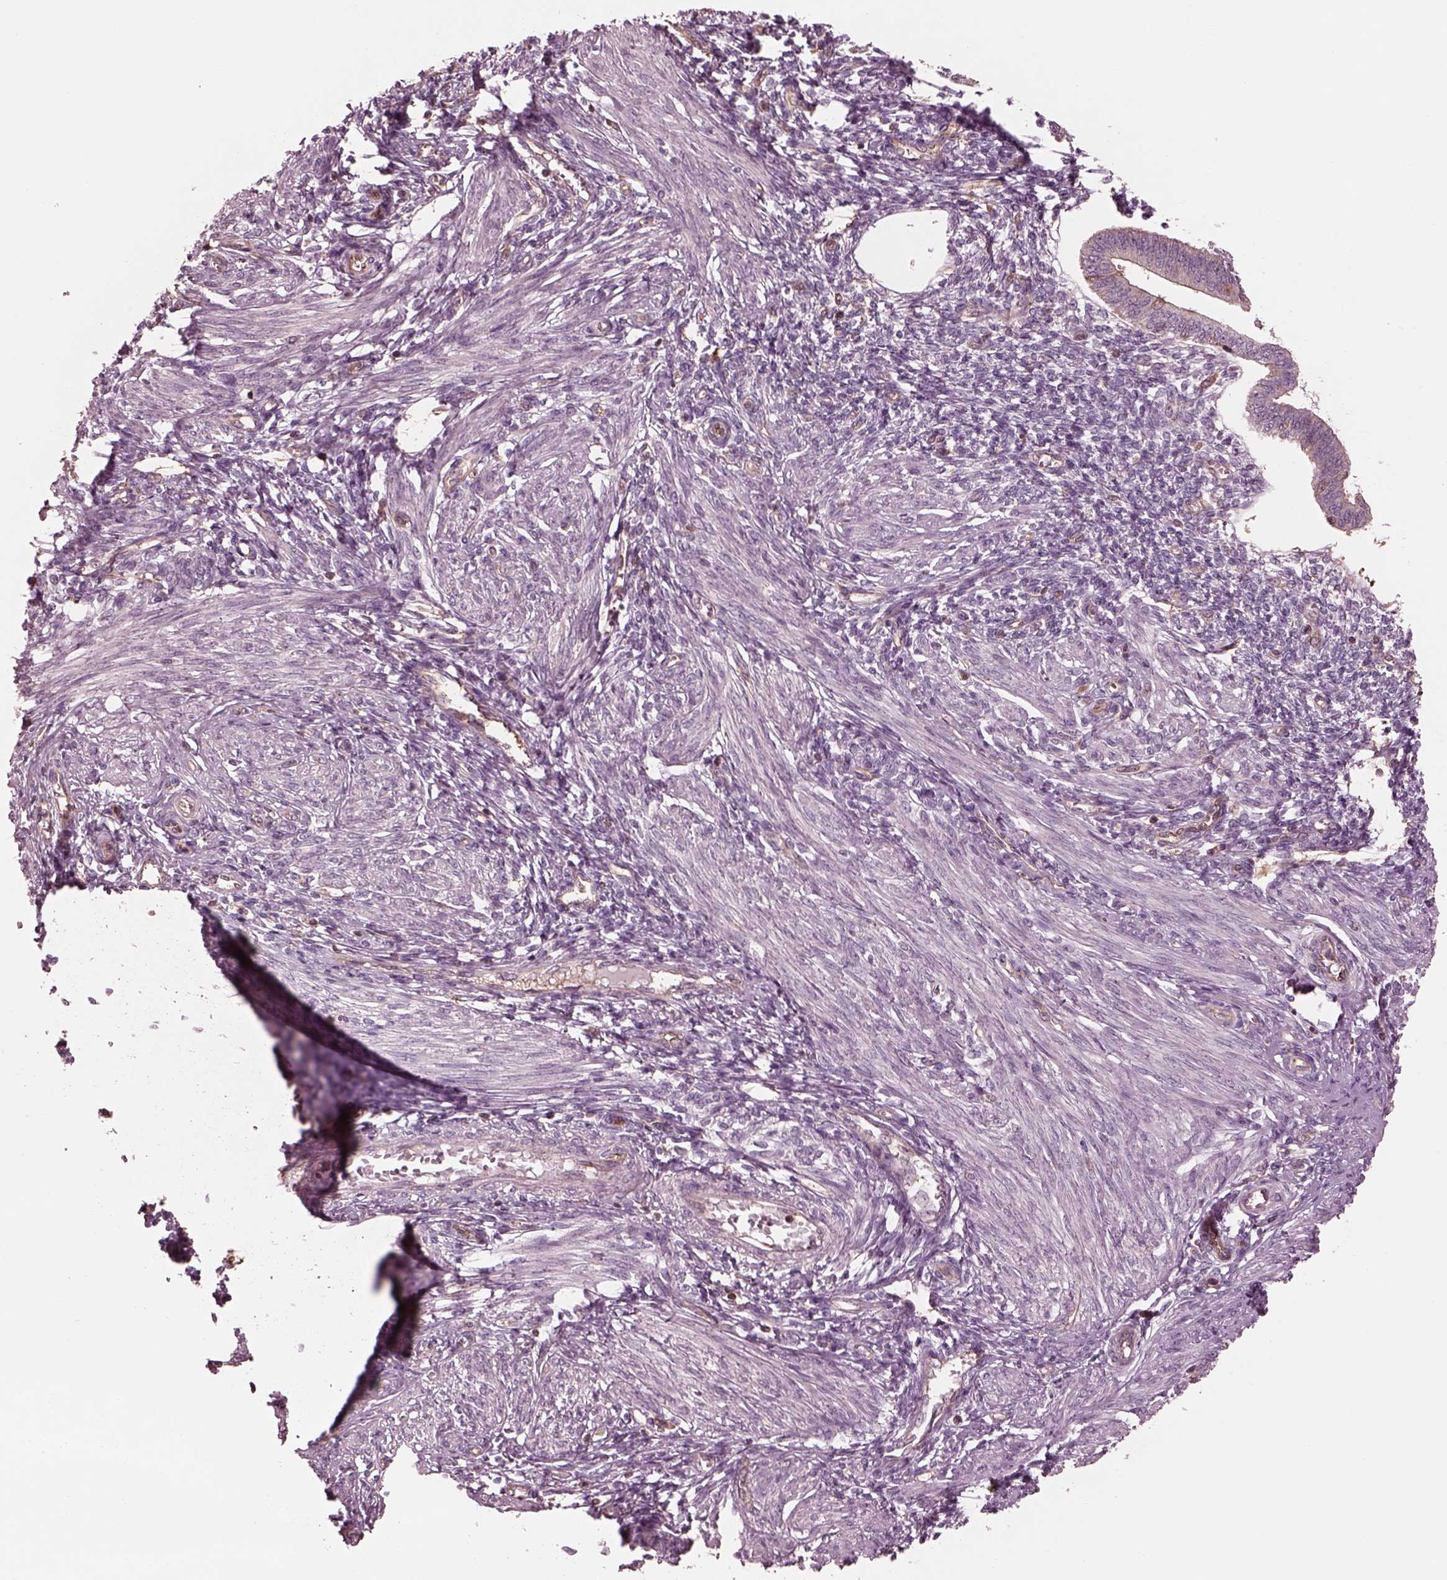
{"staining": {"intensity": "weak", "quantity": "<25%", "location": "cytoplasmic/membranous"}, "tissue": "endometrium", "cell_type": "Cells in endometrial stroma", "image_type": "normal", "snomed": [{"axis": "morphology", "description": "Normal tissue, NOS"}, {"axis": "topography", "description": "Endometrium"}], "caption": "This histopathology image is of benign endometrium stained with immunohistochemistry (IHC) to label a protein in brown with the nuclei are counter-stained blue. There is no expression in cells in endometrial stroma.", "gene": "STK33", "patient": {"sex": "female", "age": 42}}